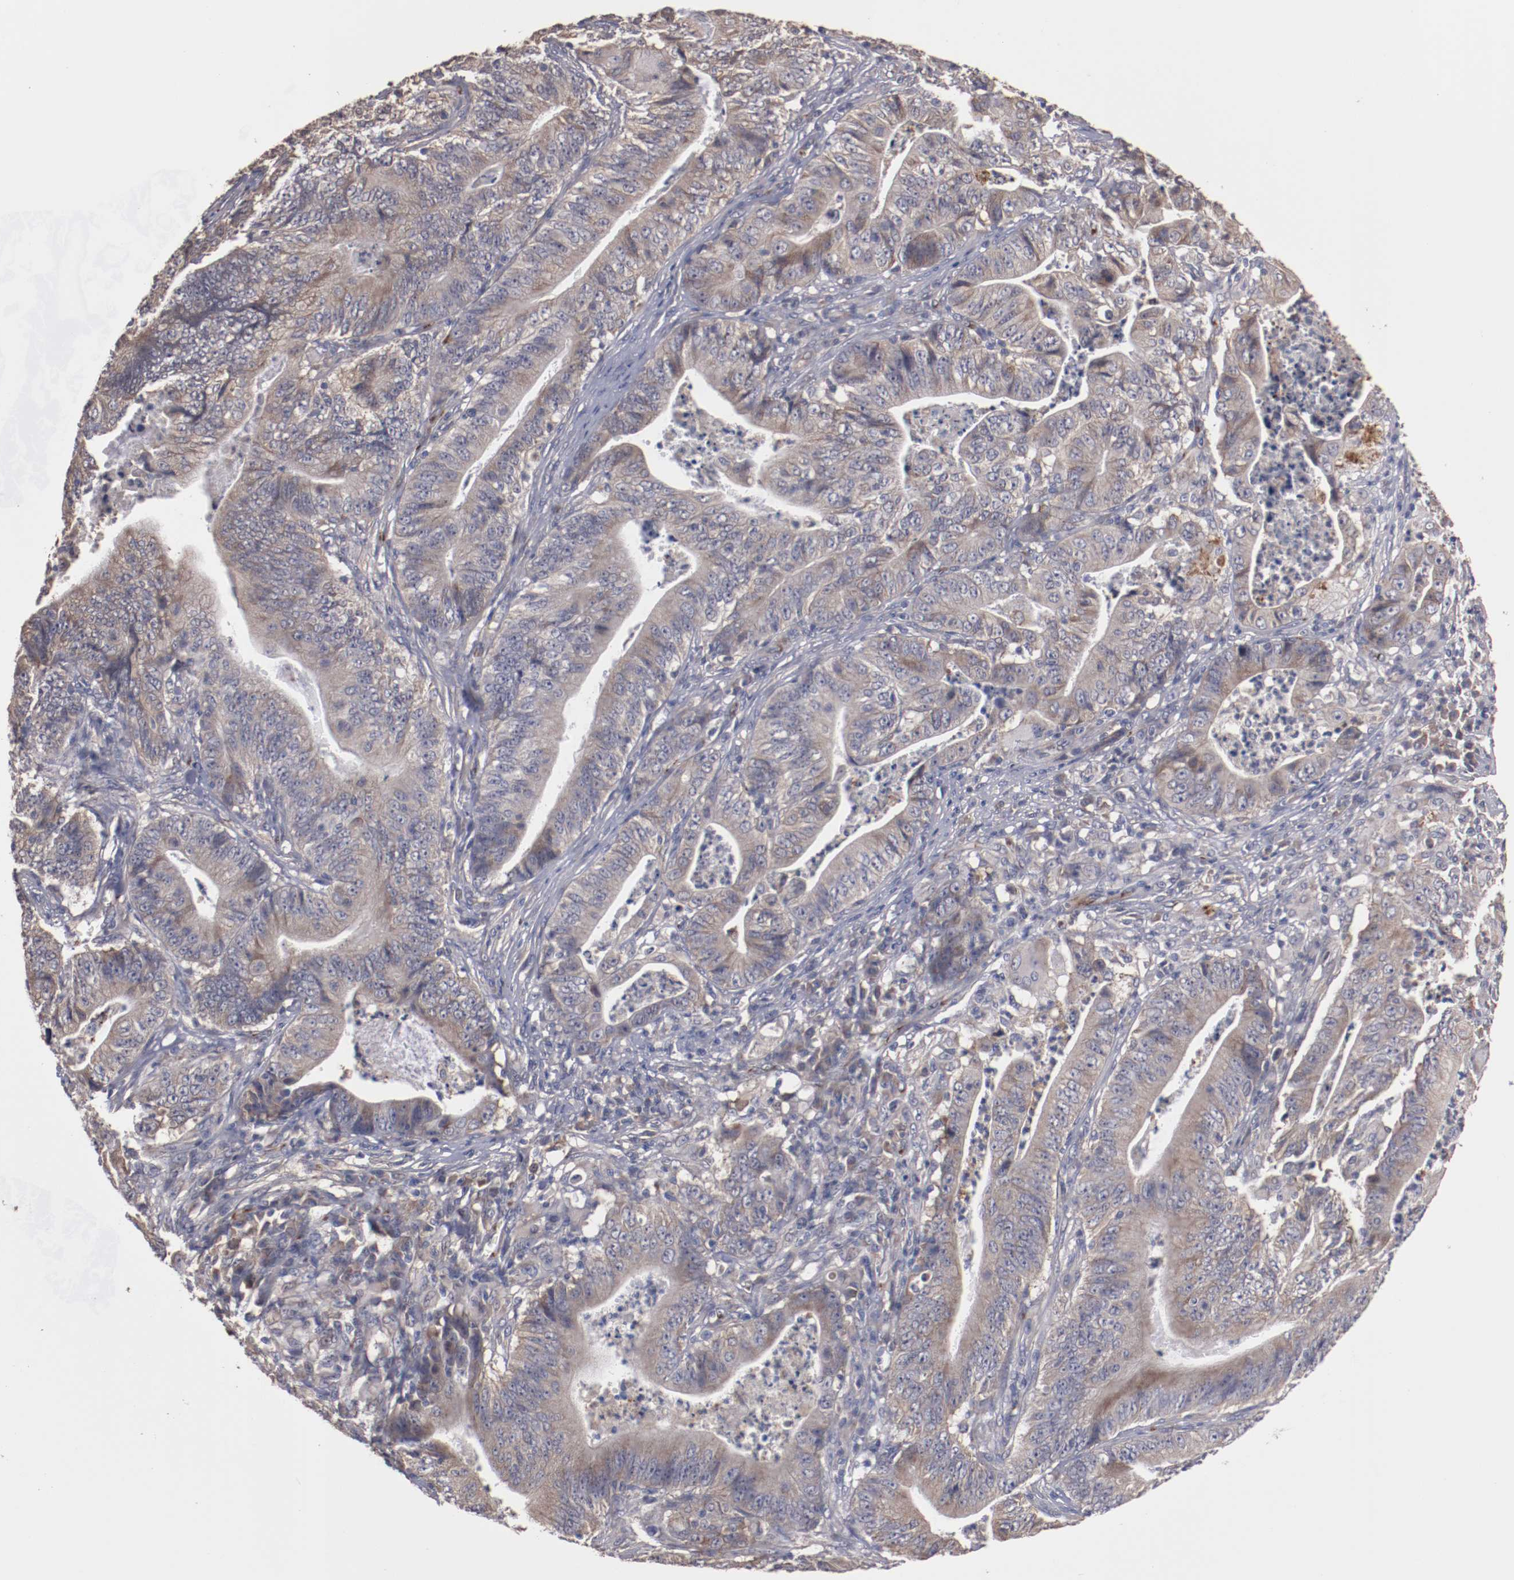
{"staining": {"intensity": "moderate", "quantity": ">75%", "location": "cytoplasmic/membranous"}, "tissue": "stomach cancer", "cell_type": "Tumor cells", "image_type": "cancer", "snomed": [{"axis": "morphology", "description": "Adenocarcinoma, NOS"}, {"axis": "topography", "description": "Stomach, lower"}], "caption": "A medium amount of moderate cytoplasmic/membranous staining is seen in approximately >75% of tumor cells in adenocarcinoma (stomach) tissue.", "gene": "DIPK2B", "patient": {"sex": "female", "age": 86}}